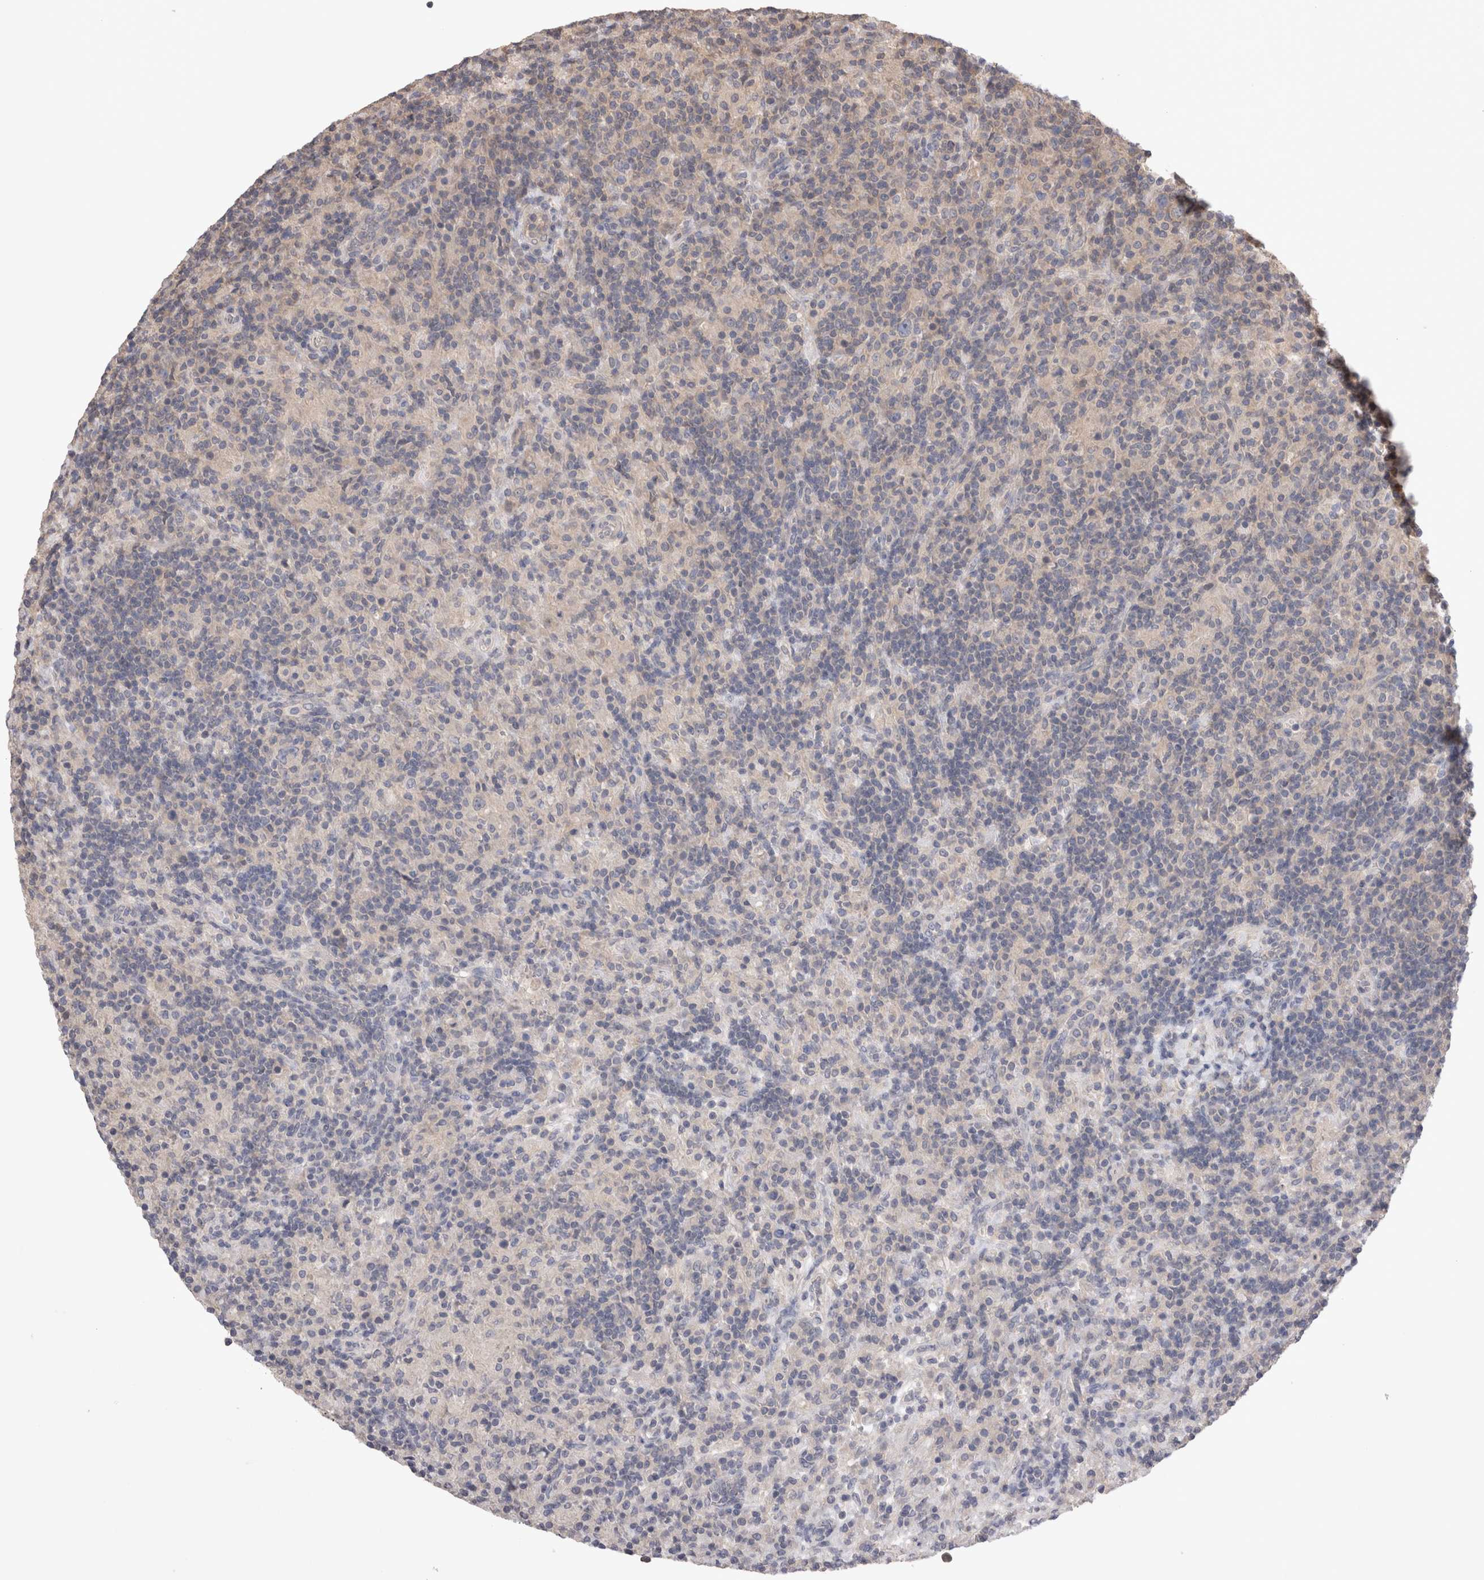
{"staining": {"intensity": "negative", "quantity": "none", "location": "none"}, "tissue": "lymphoma", "cell_type": "Tumor cells", "image_type": "cancer", "snomed": [{"axis": "morphology", "description": "Hodgkin's disease, NOS"}, {"axis": "topography", "description": "Lymph node"}], "caption": "Hodgkin's disease stained for a protein using immunohistochemistry (IHC) displays no positivity tumor cells.", "gene": "OTOR", "patient": {"sex": "male", "age": 70}}